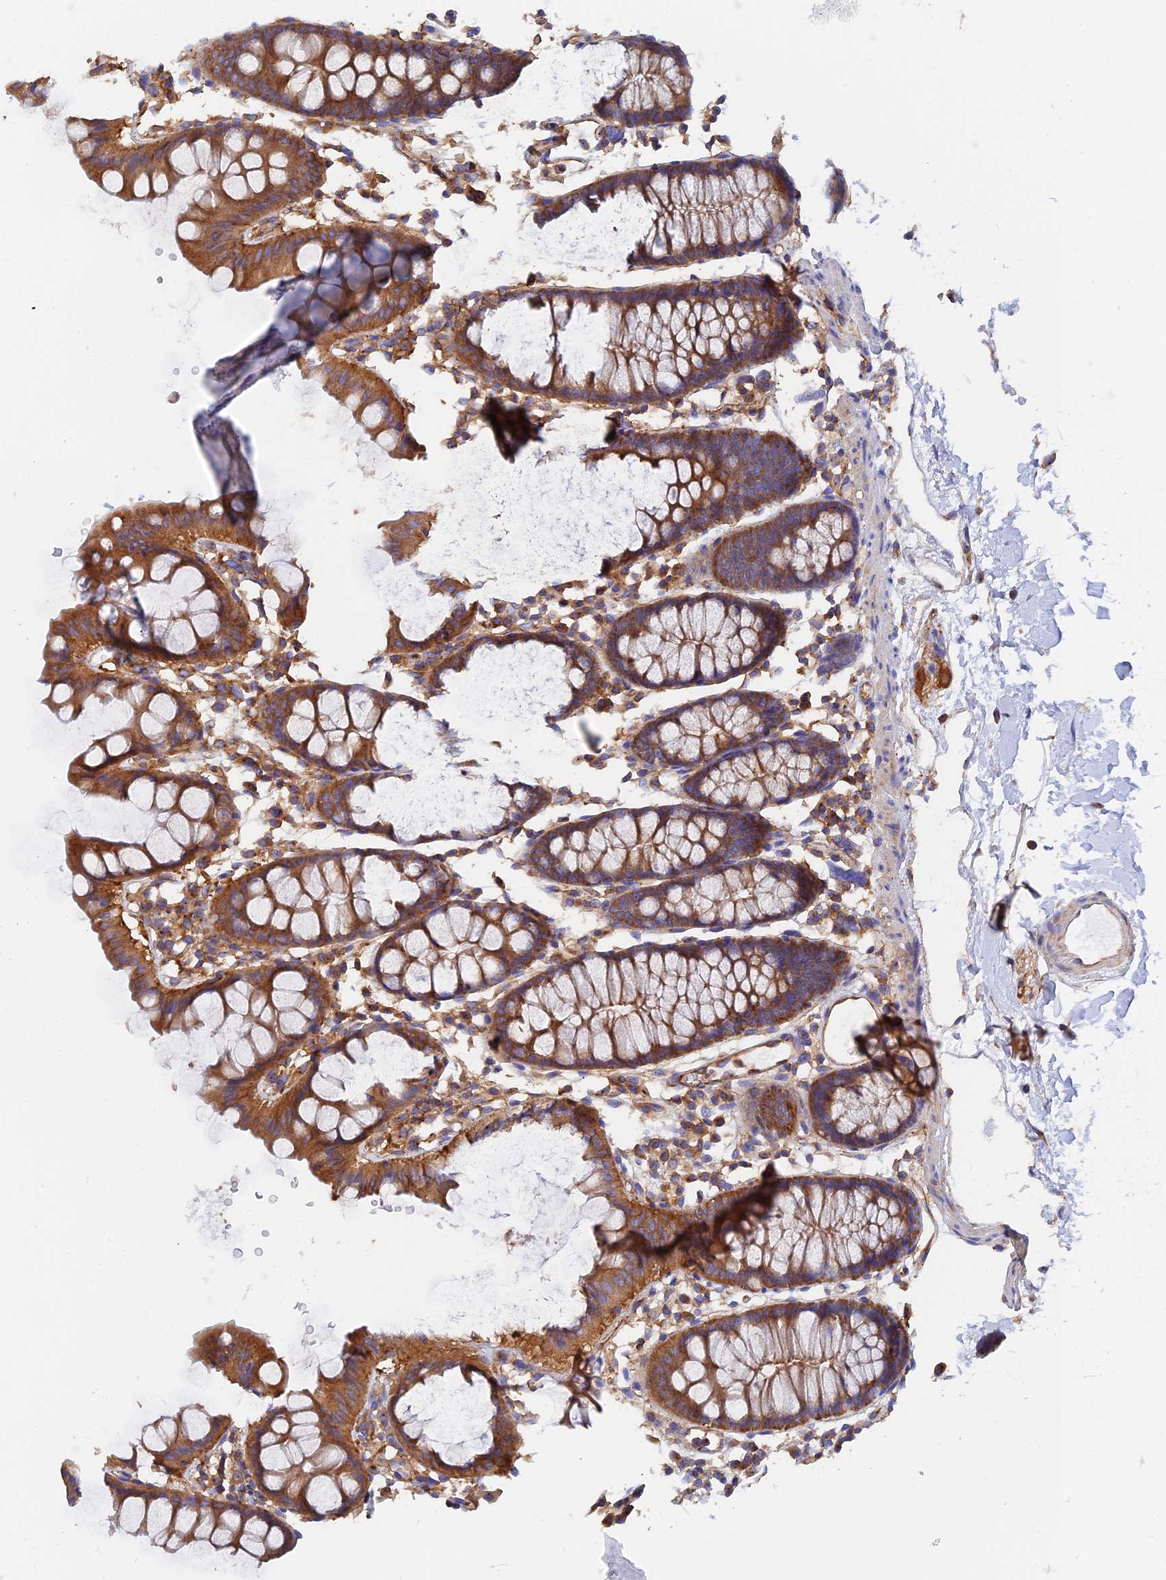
{"staining": {"intensity": "moderate", "quantity": ">75%", "location": "cytoplasmic/membranous"}, "tissue": "colon", "cell_type": "Endothelial cells", "image_type": "normal", "snomed": [{"axis": "morphology", "description": "Normal tissue, NOS"}, {"axis": "topography", "description": "Colon"}], "caption": "Endothelial cells demonstrate medium levels of moderate cytoplasmic/membranous staining in approximately >75% of cells in benign human colon. (DAB (3,3'-diaminobenzidine) = brown stain, brightfield microscopy at high magnification).", "gene": "DCTN2", "patient": {"sex": "male", "age": 75}}